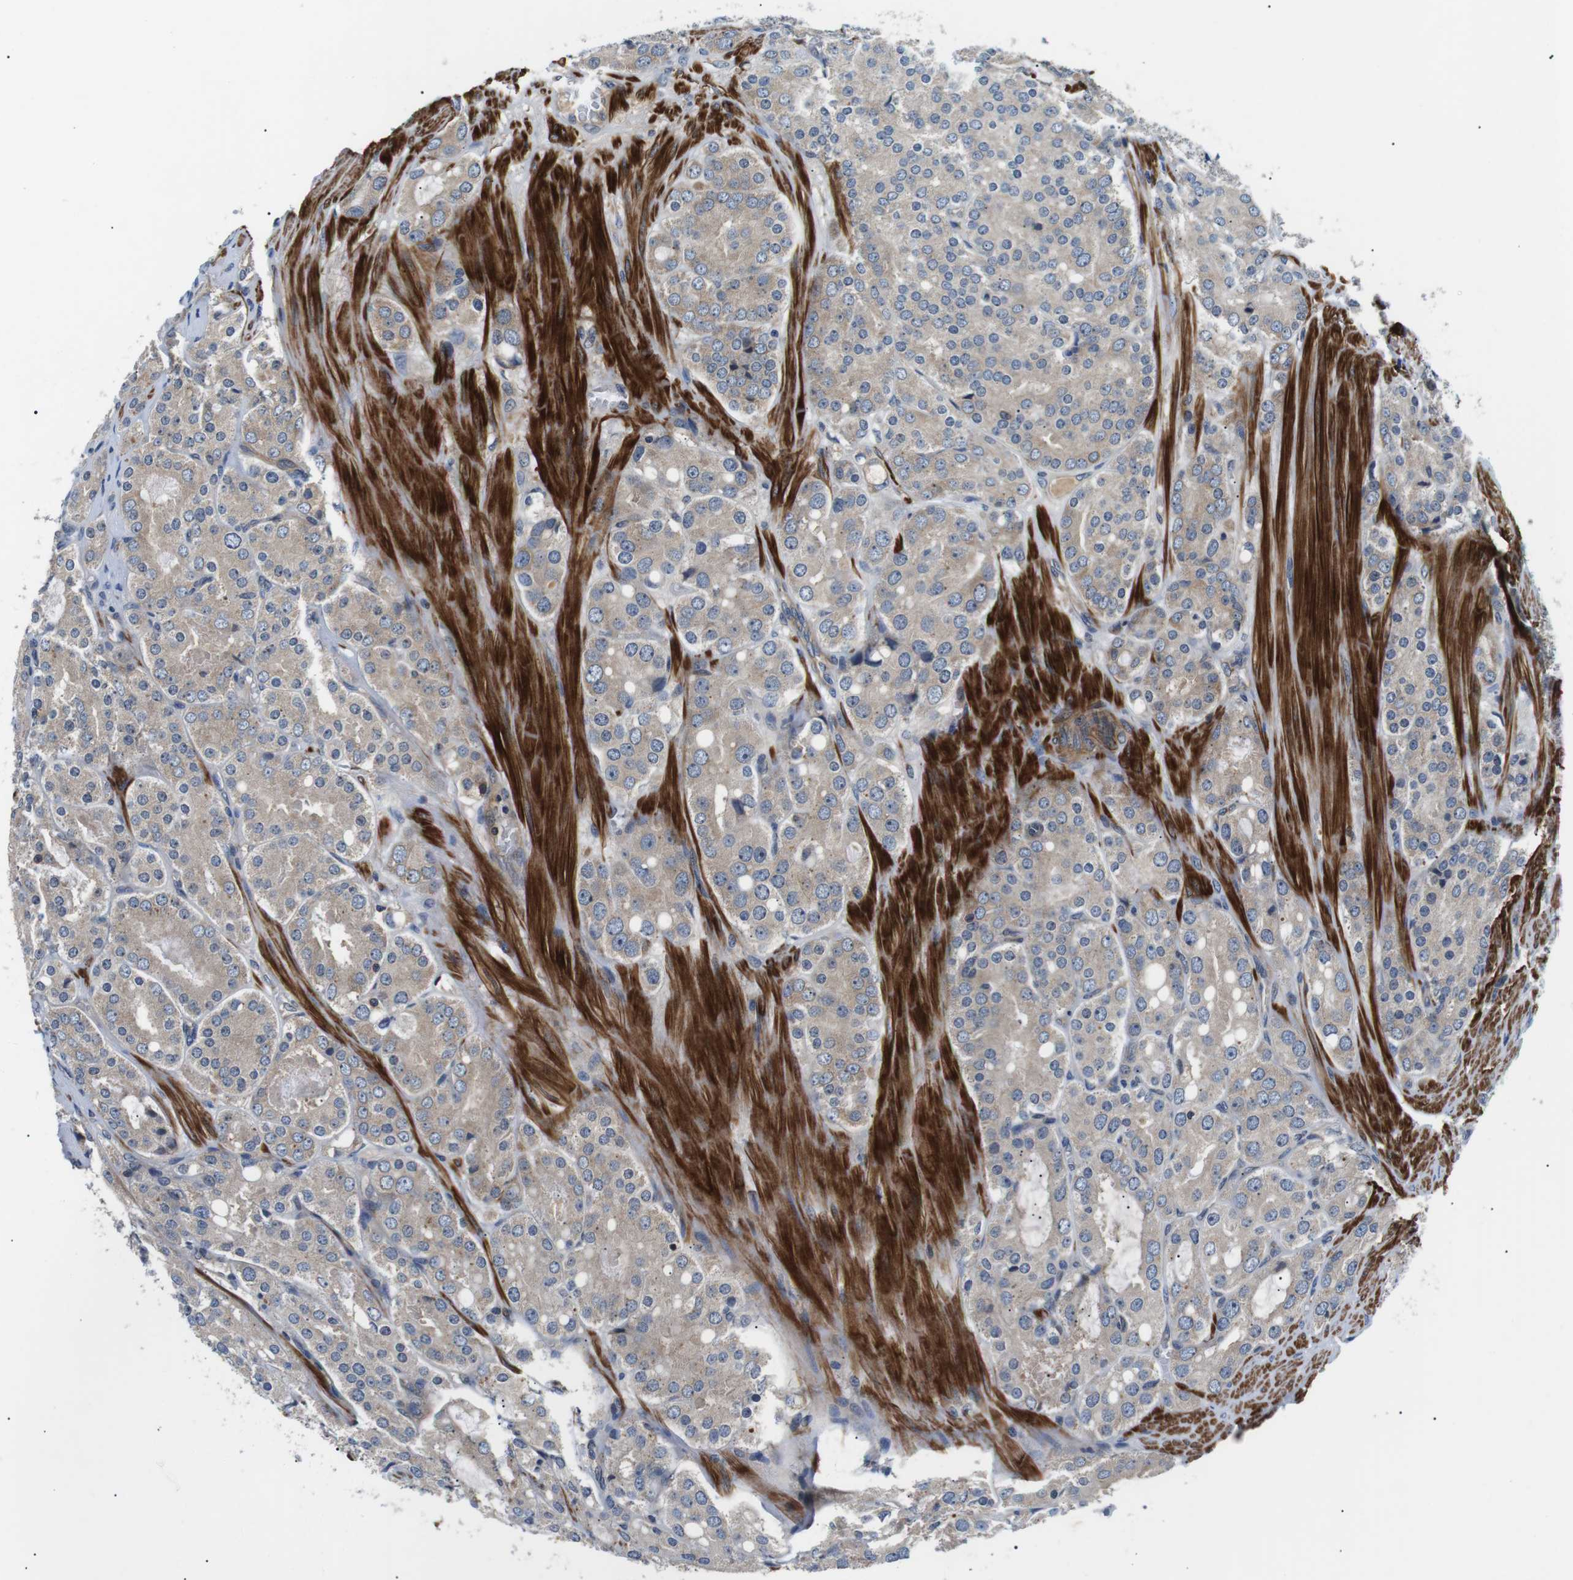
{"staining": {"intensity": "weak", "quantity": "25%-75%", "location": "cytoplasmic/membranous"}, "tissue": "prostate cancer", "cell_type": "Tumor cells", "image_type": "cancer", "snomed": [{"axis": "morphology", "description": "Adenocarcinoma, High grade"}, {"axis": "topography", "description": "Prostate"}], "caption": "This is an image of immunohistochemistry (IHC) staining of prostate adenocarcinoma (high-grade), which shows weak expression in the cytoplasmic/membranous of tumor cells.", "gene": "DIPK1A", "patient": {"sex": "male", "age": 65}}